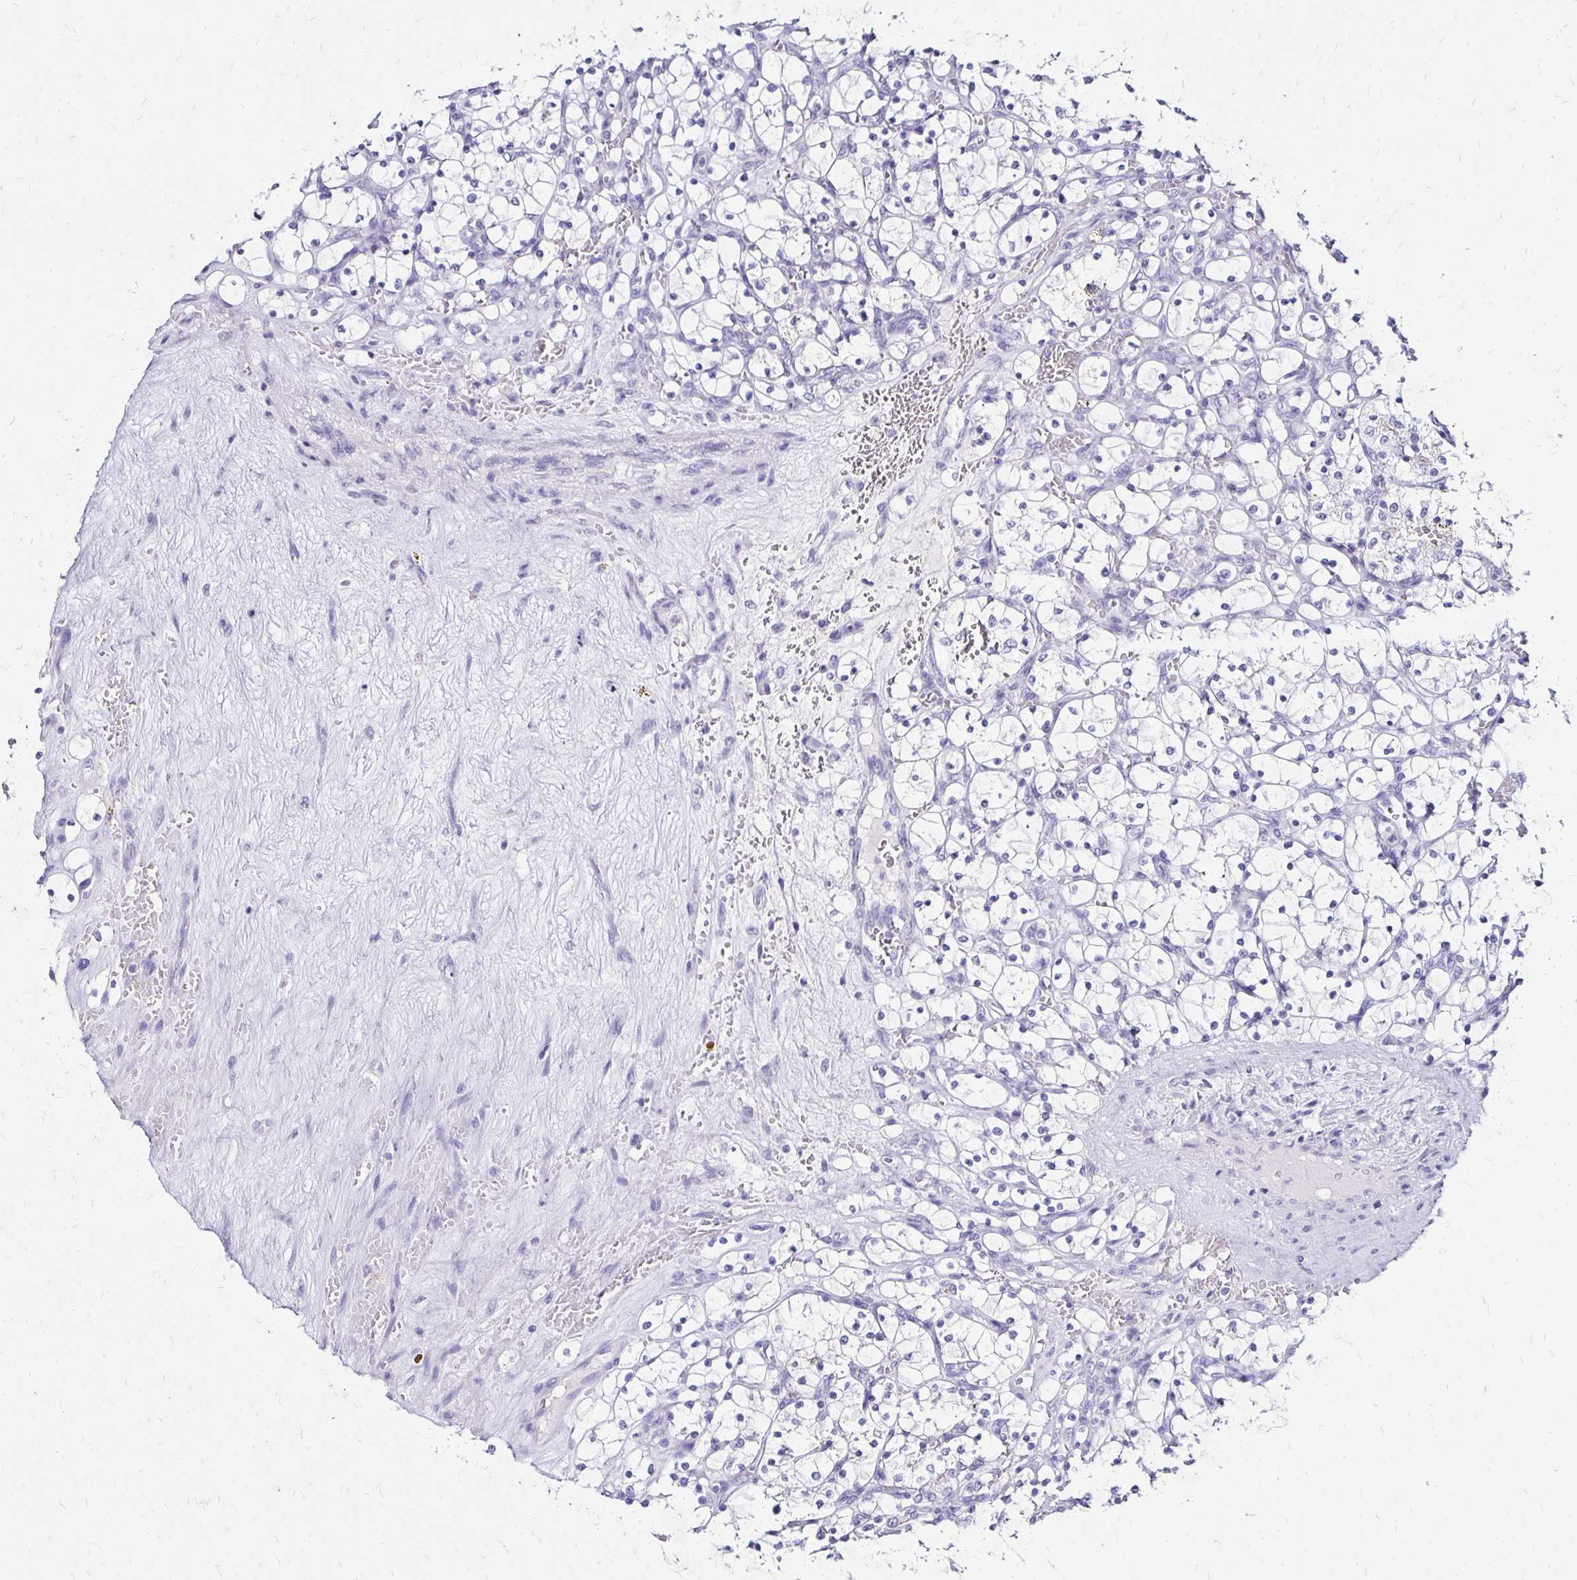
{"staining": {"intensity": "negative", "quantity": "none", "location": "none"}, "tissue": "renal cancer", "cell_type": "Tumor cells", "image_type": "cancer", "snomed": [{"axis": "morphology", "description": "Adenocarcinoma, NOS"}, {"axis": "topography", "description": "Kidney"}], "caption": "The micrograph displays no significant positivity in tumor cells of renal cancer.", "gene": "KCNT1", "patient": {"sex": "female", "age": 69}}